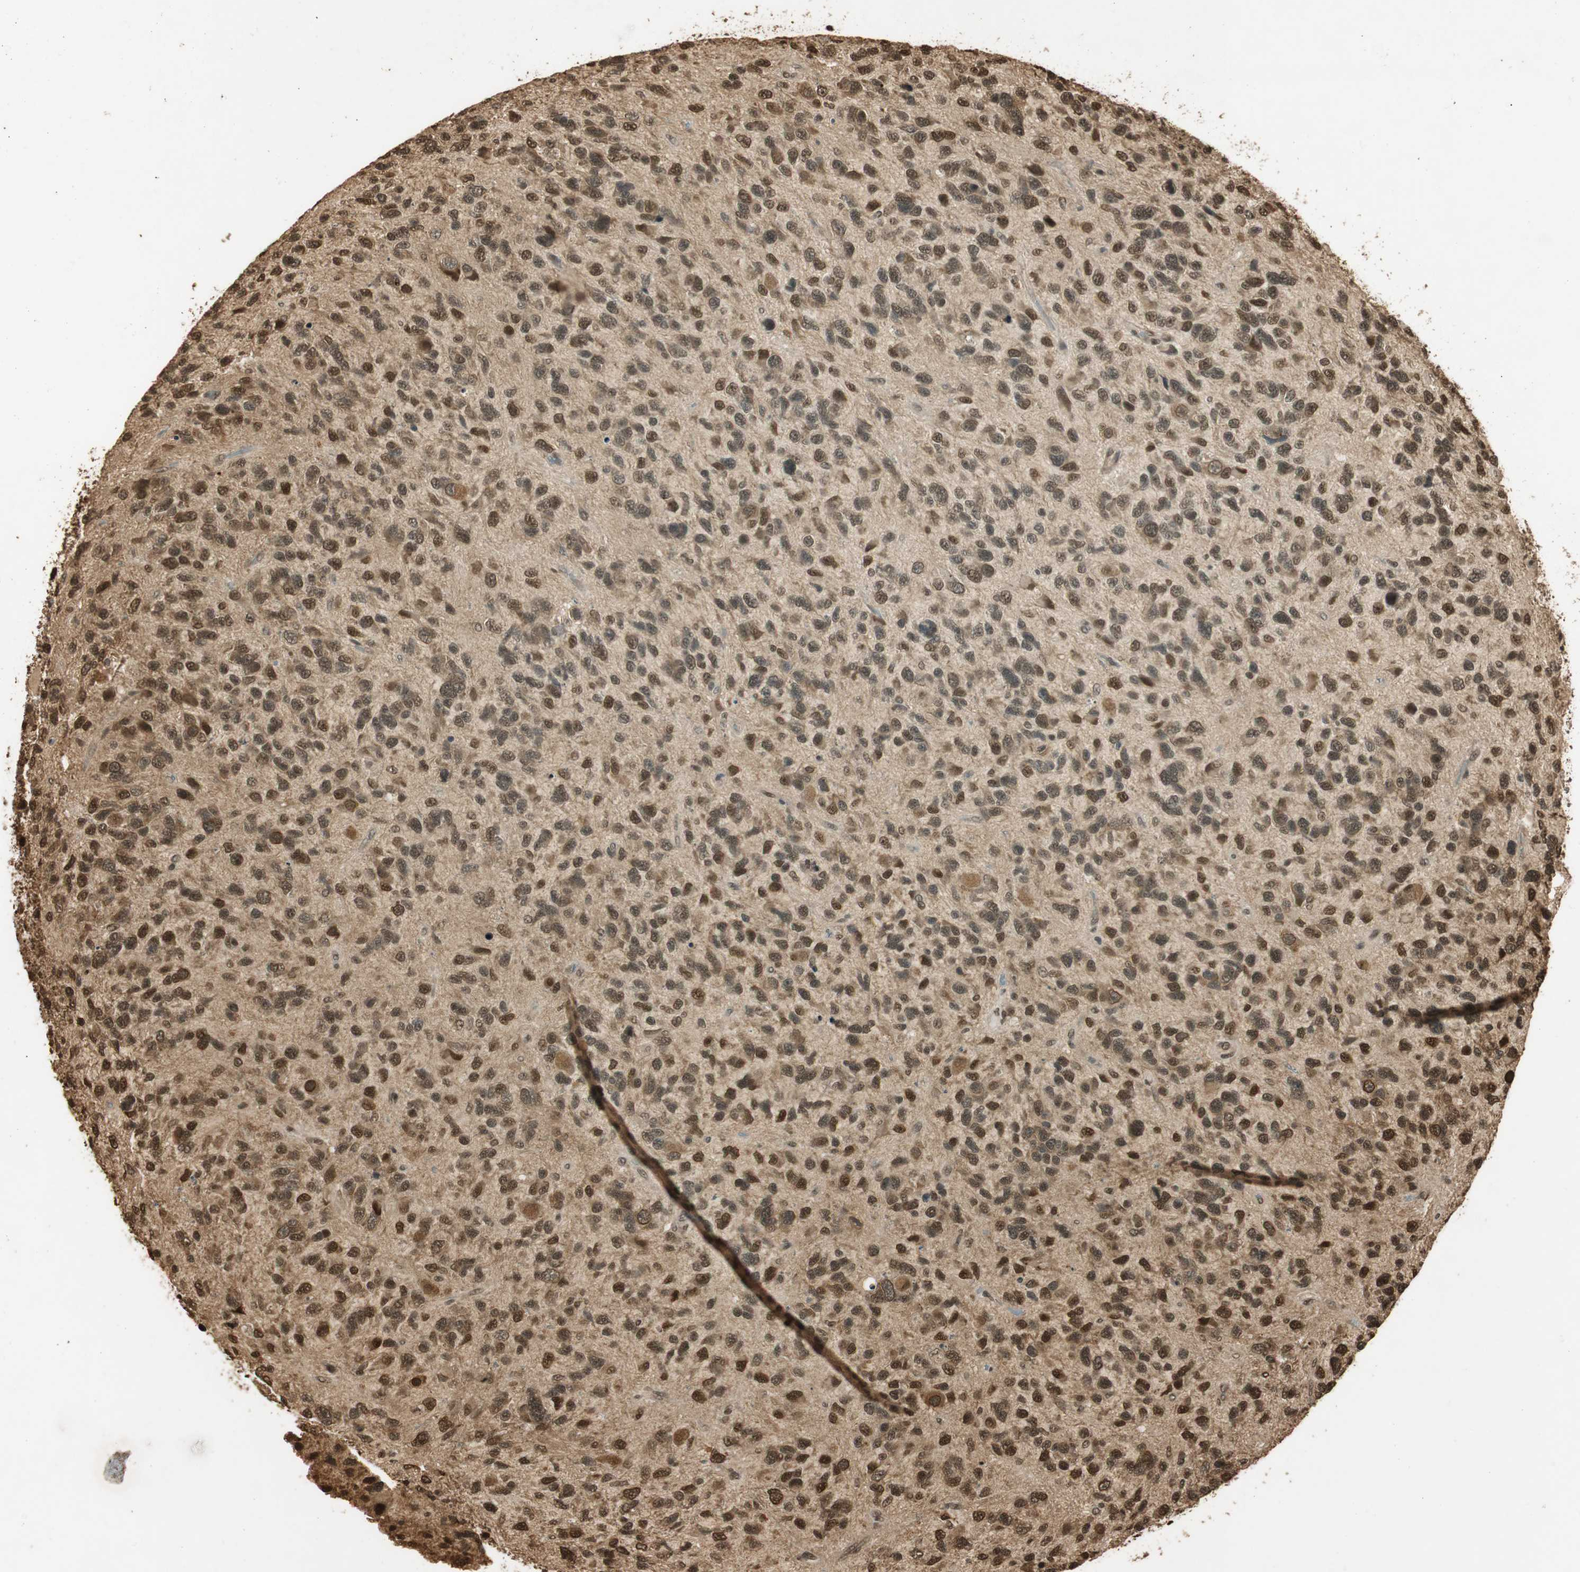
{"staining": {"intensity": "strong", "quantity": ">75%", "location": "cytoplasmic/membranous,nuclear"}, "tissue": "glioma", "cell_type": "Tumor cells", "image_type": "cancer", "snomed": [{"axis": "morphology", "description": "Glioma, malignant, High grade"}, {"axis": "topography", "description": "Brain"}], "caption": "Glioma tissue reveals strong cytoplasmic/membranous and nuclear positivity in approximately >75% of tumor cells, visualized by immunohistochemistry. (brown staining indicates protein expression, while blue staining denotes nuclei).", "gene": "RPA3", "patient": {"sex": "female", "age": 58}}